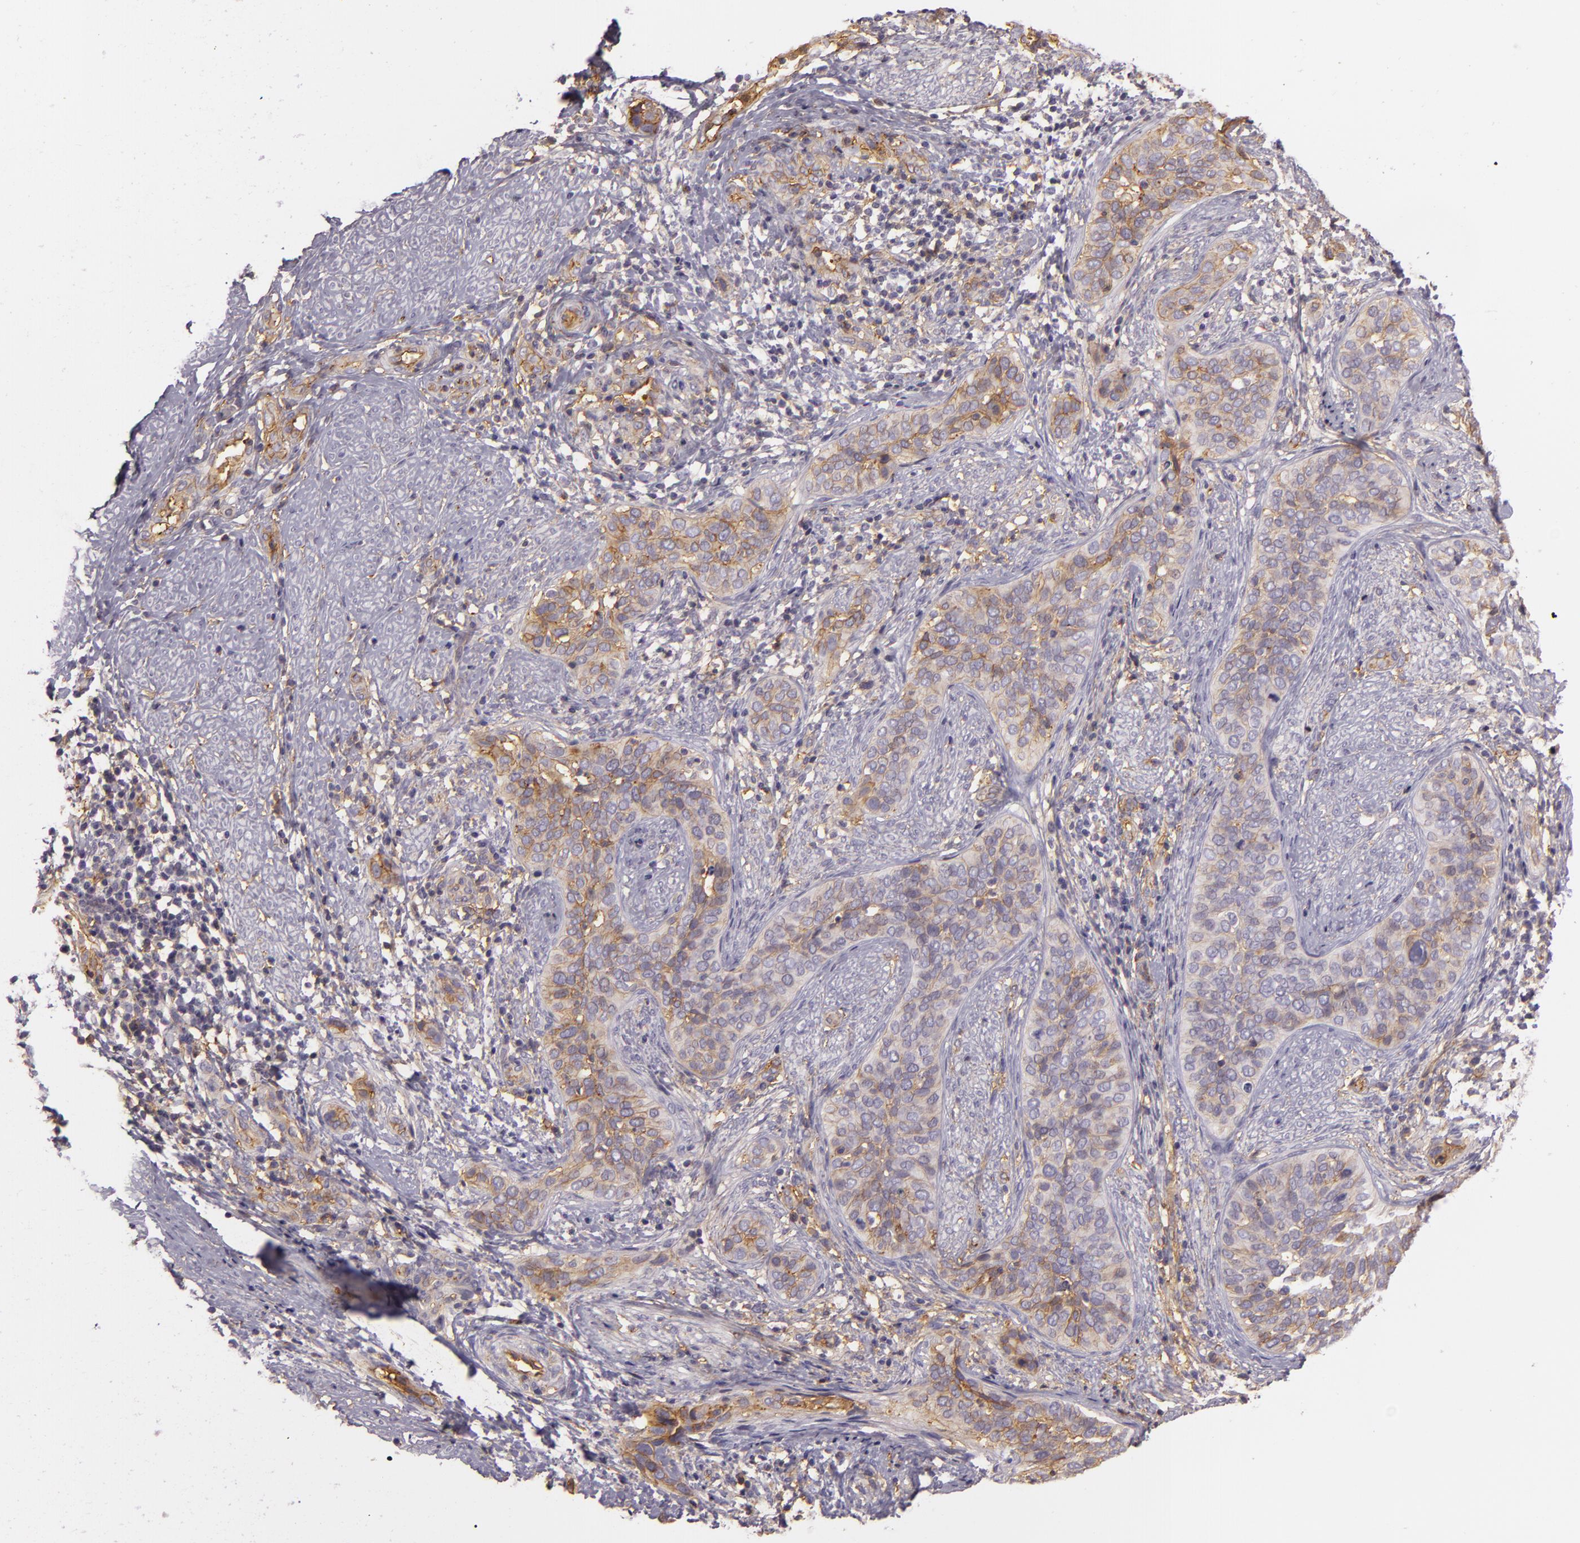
{"staining": {"intensity": "moderate", "quantity": ">75%", "location": "cytoplasmic/membranous"}, "tissue": "cervical cancer", "cell_type": "Tumor cells", "image_type": "cancer", "snomed": [{"axis": "morphology", "description": "Squamous cell carcinoma, NOS"}, {"axis": "topography", "description": "Cervix"}], "caption": "IHC photomicrograph of neoplastic tissue: squamous cell carcinoma (cervical) stained using immunohistochemistry (IHC) exhibits medium levels of moderate protein expression localized specifically in the cytoplasmic/membranous of tumor cells, appearing as a cytoplasmic/membranous brown color.", "gene": "CD59", "patient": {"sex": "female", "age": 31}}